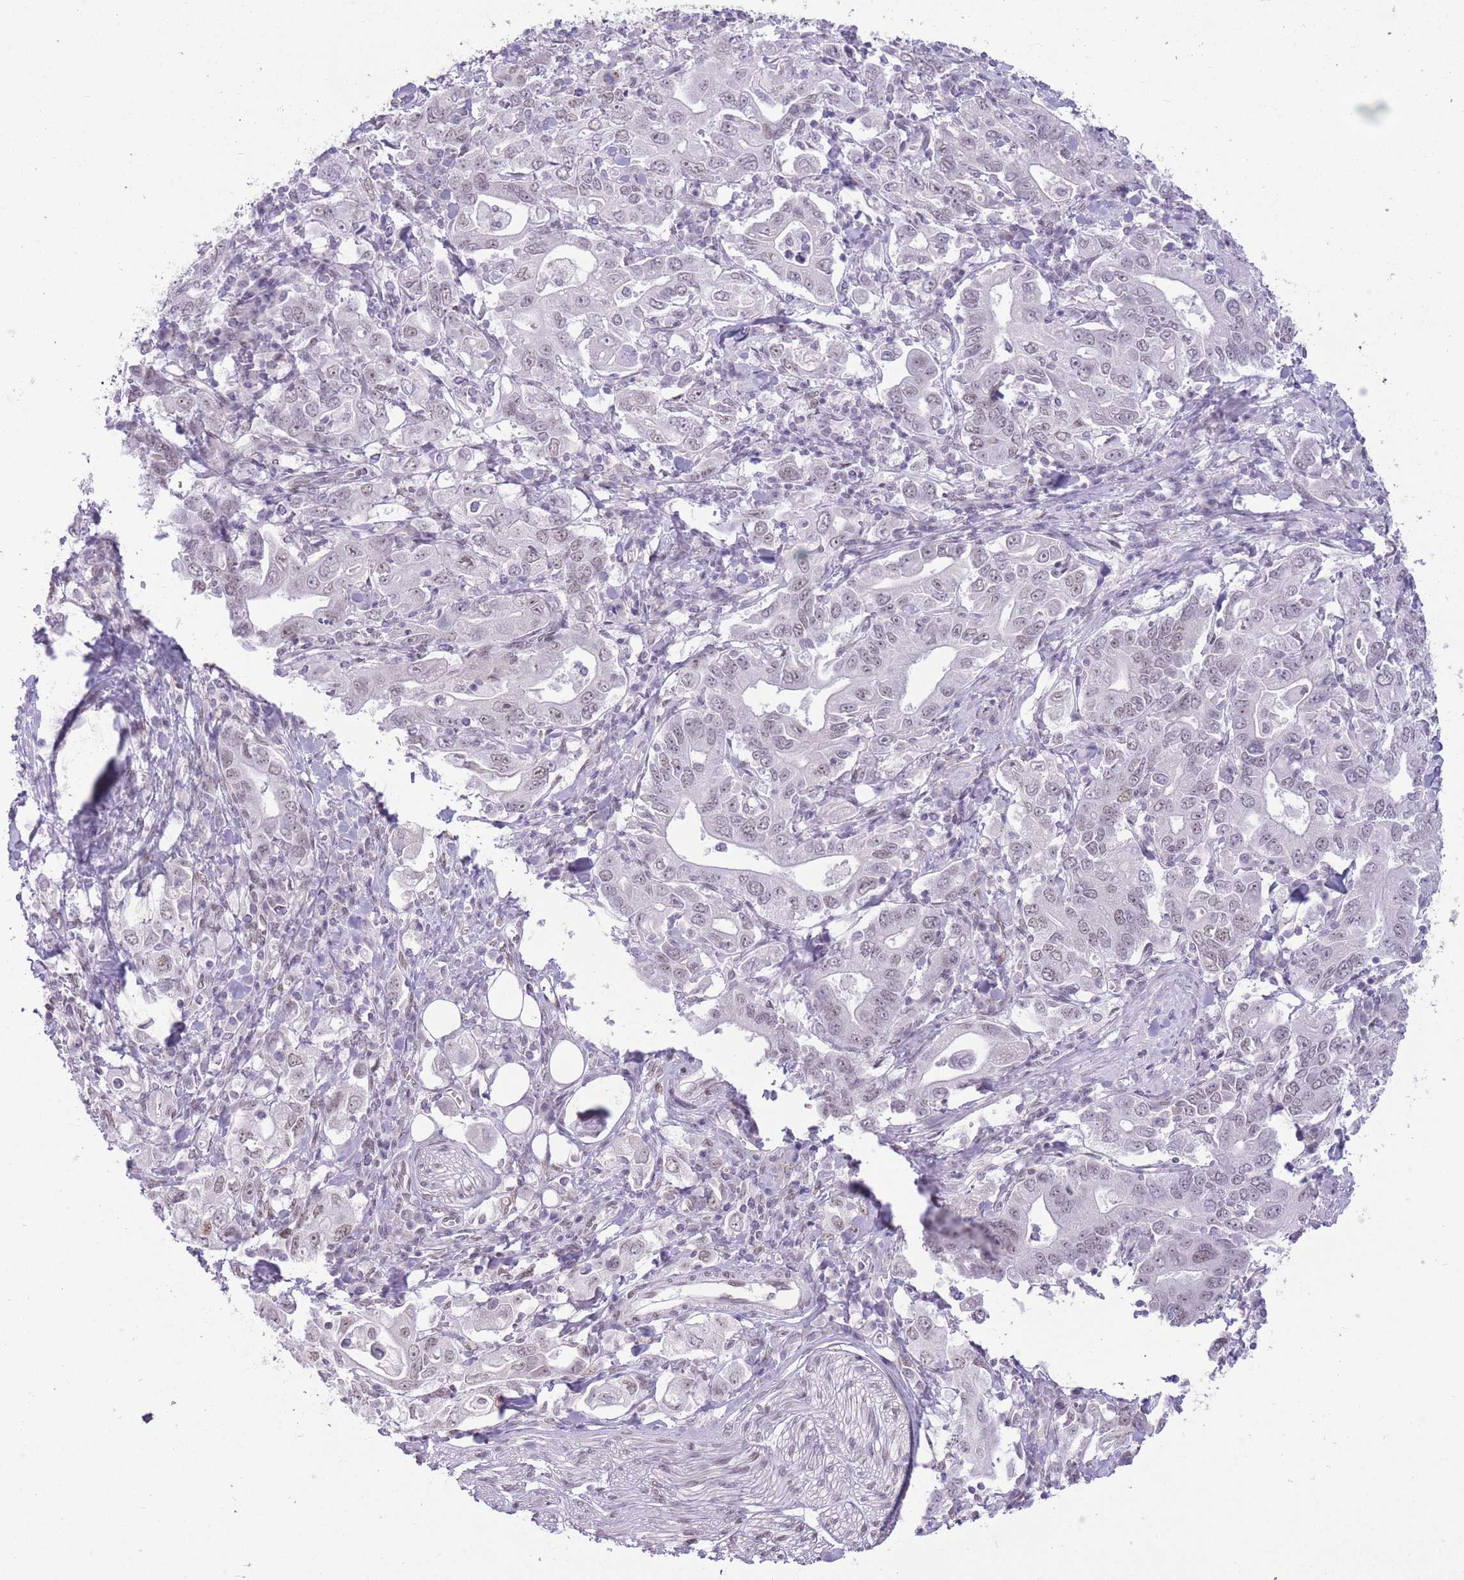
{"staining": {"intensity": "moderate", "quantity": "25%-75%", "location": "nuclear"}, "tissue": "stomach cancer", "cell_type": "Tumor cells", "image_type": "cancer", "snomed": [{"axis": "morphology", "description": "Adenocarcinoma, NOS"}, {"axis": "topography", "description": "Stomach, upper"}, {"axis": "topography", "description": "Stomach"}], "caption": "There is medium levels of moderate nuclear positivity in tumor cells of stomach cancer, as demonstrated by immunohistochemical staining (brown color).", "gene": "ZBED5", "patient": {"sex": "male", "age": 62}}